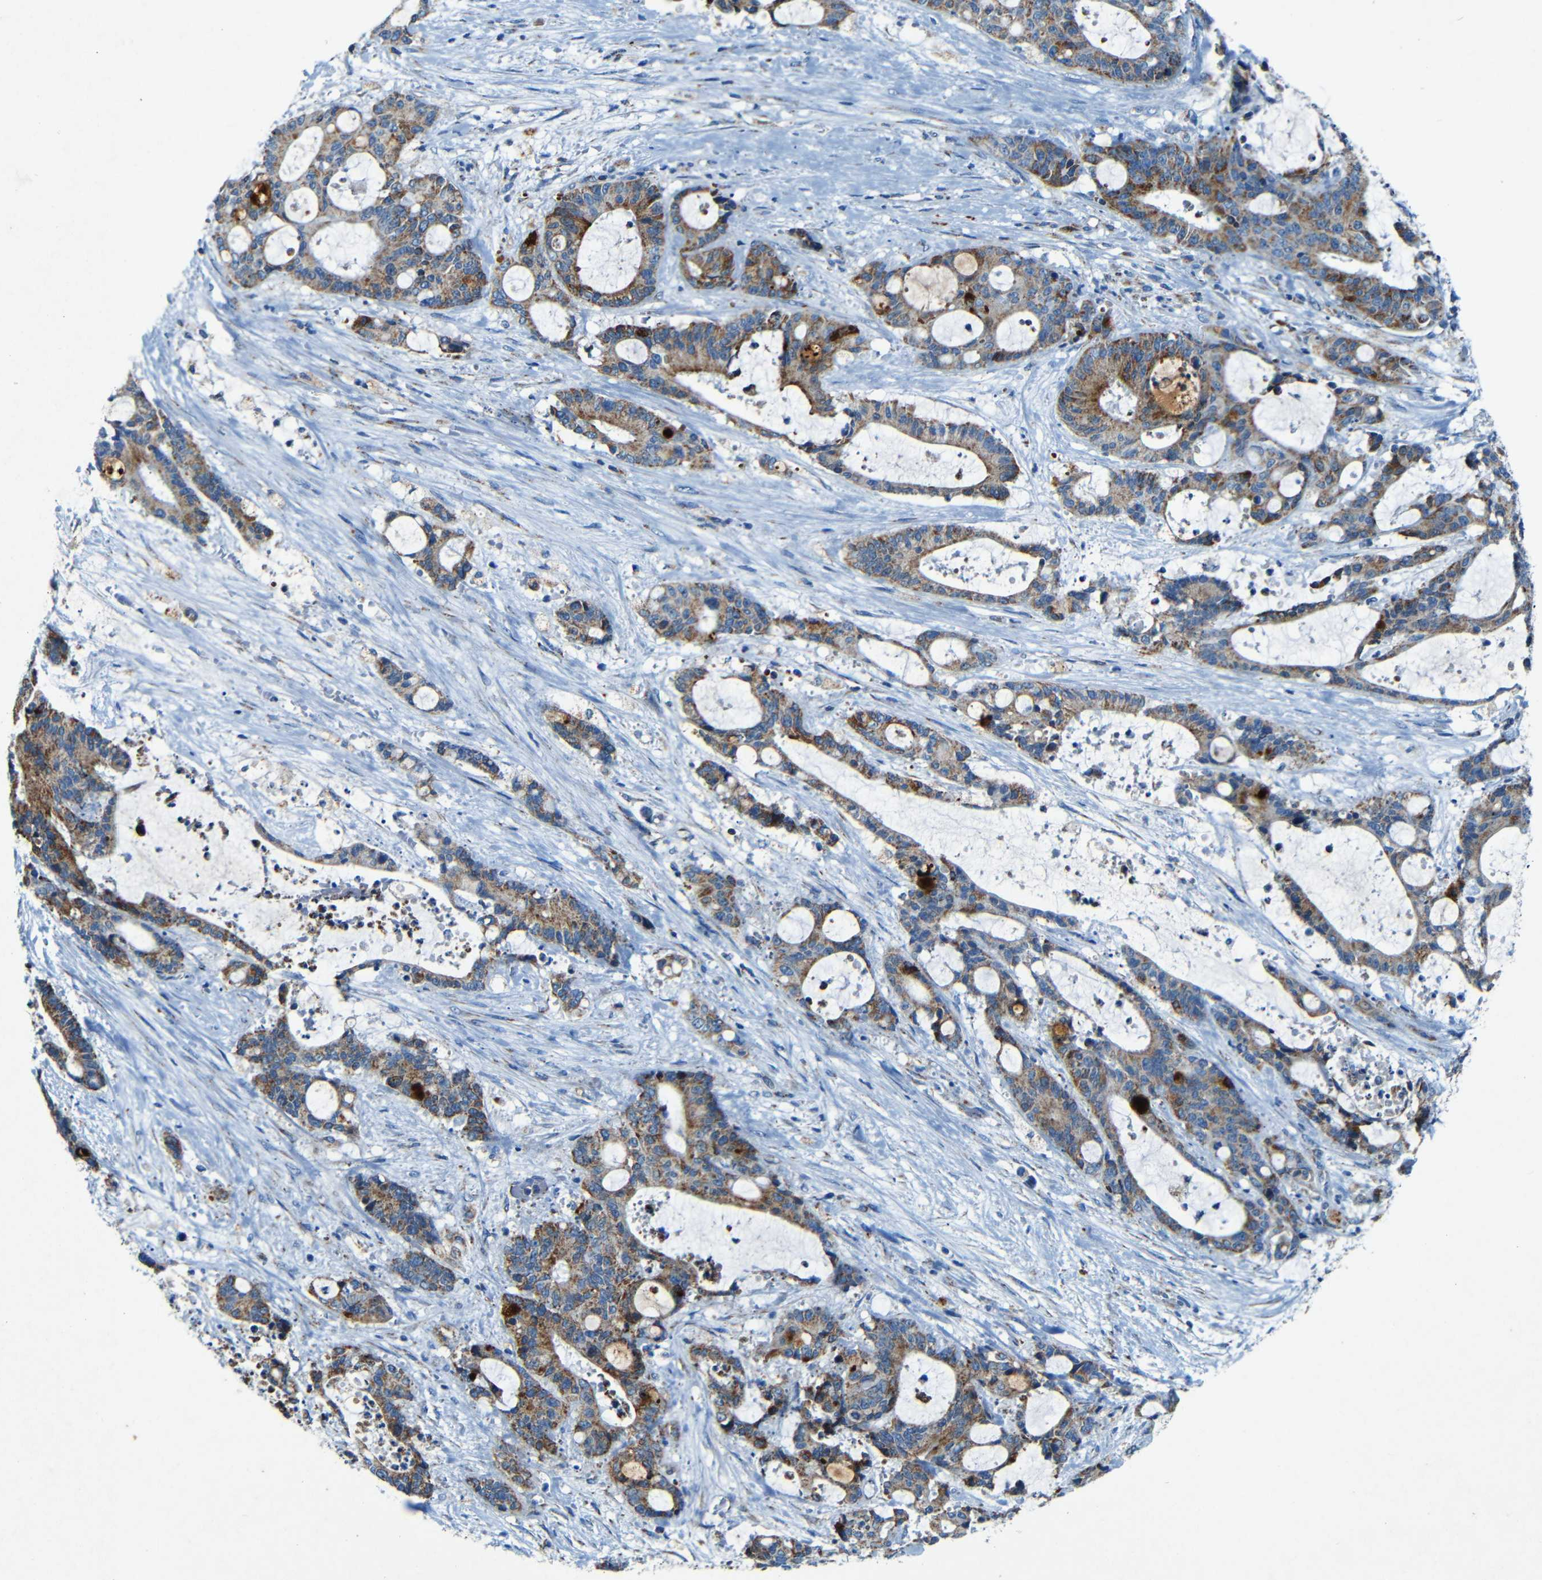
{"staining": {"intensity": "moderate", "quantity": ">75%", "location": "cytoplasmic/membranous"}, "tissue": "liver cancer", "cell_type": "Tumor cells", "image_type": "cancer", "snomed": [{"axis": "morphology", "description": "Normal tissue, NOS"}, {"axis": "morphology", "description": "Cholangiocarcinoma"}, {"axis": "topography", "description": "Liver"}, {"axis": "topography", "description": "Peripheral nerve tissue"}], "caption": "Immunohistochemical staining of human cholangiocarcinoma (liver) exhibits medium levels of moderate cytoplasmic/membranous protein positivity in approximately >75% of tumor cells.", "gene": "WSCD2", "patient": {"sex": "female", "age": 73}}